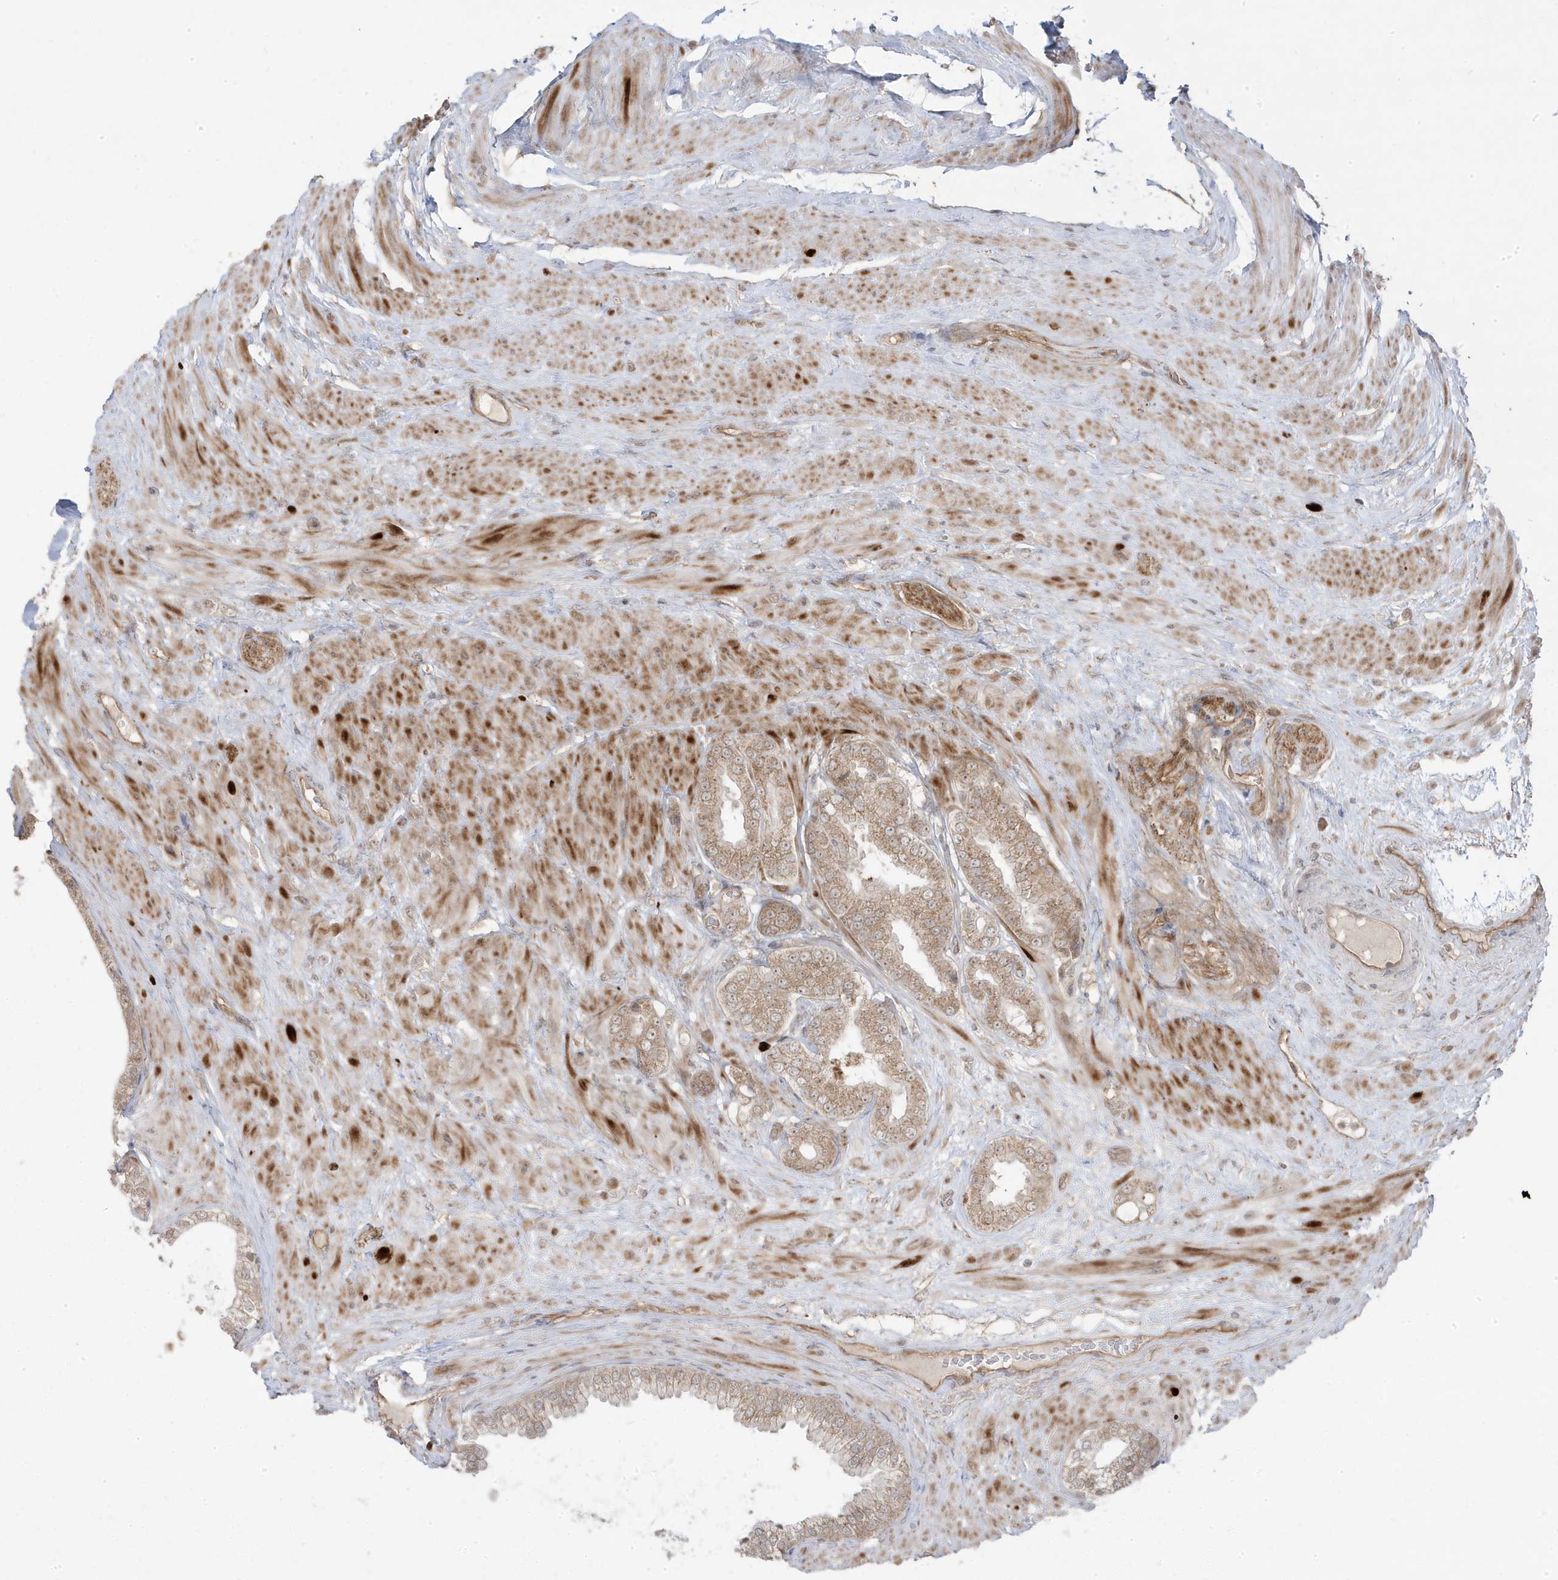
{"staining": {"intensity": "moderate", "quantity": ">75%", "location": "cytoplasmic/membranous"}, "tissue": "prostate cancer", "cell_type": "Tumor cells", "image_type": "cancer", "snomed": [{"axis": "morphology", "description": "Adenocarcinoma, Low grade"}, {"axis": "topography", "description": "Prostate"}], "caption": "IHC of adenocarcinoma (low-grade) (prostate) exhibits medium levels of moderate cytoplasmic/membranous positivity in approximately >75% of tumor cells.", "gene": "DNAJC12", "patient": {"sex": "male", "age": 63}}